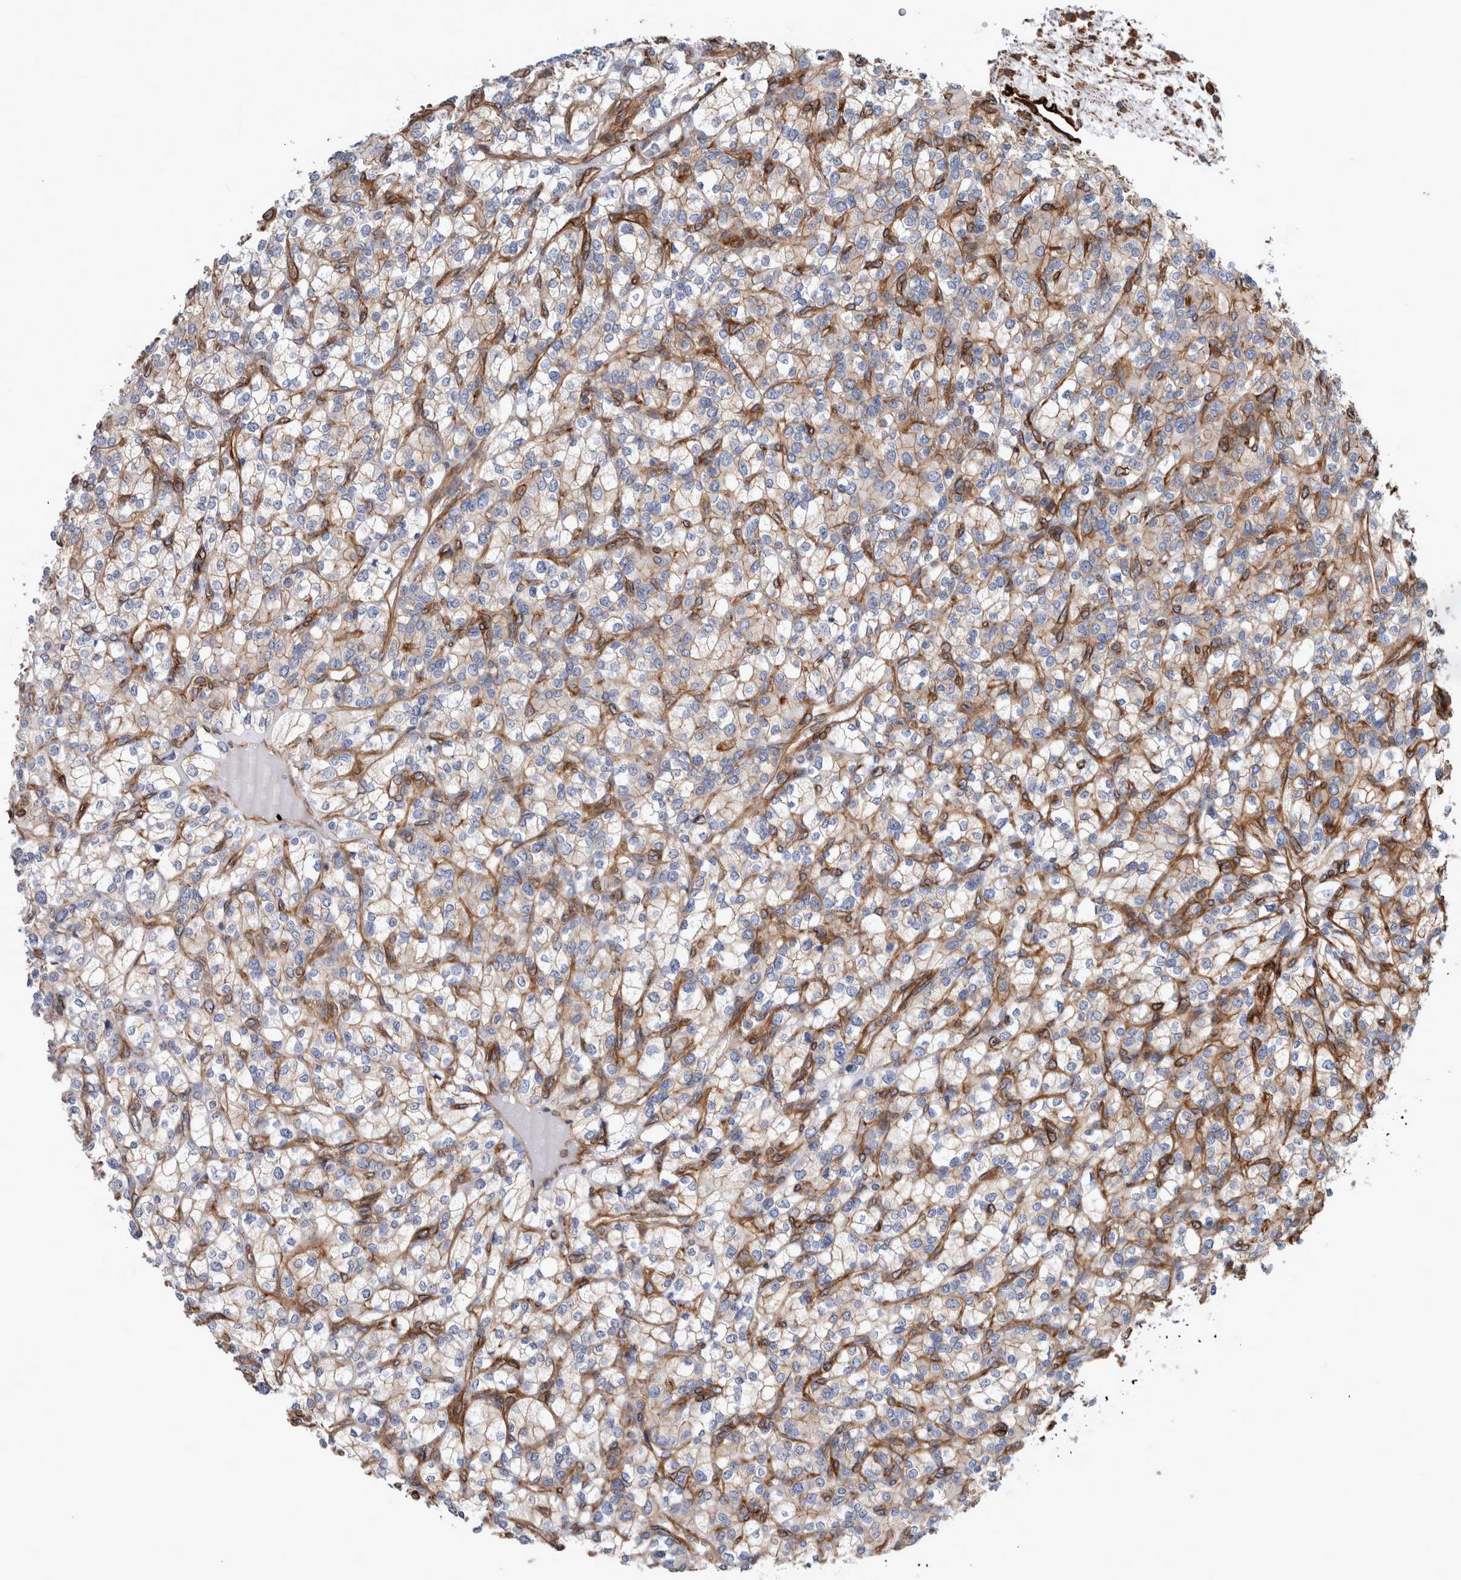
{"staining": {"intensity": "weak", "quantity": ">75%", "location": "cytoplasmic/membranous"}, "tissue": "renal cancer", "cell_type": "Tumor cells", "image_type": "cancer", "snomed": [{"axis": "morphology", "description": "Adenocarcinoma, NOS"}, {"axis": "topography", "description": "Kidney"}], "caption": "An IHC photomicrograph of tumor tissue is shown. Protein staining in brown labels weak cytoplasmic/membranous positivity in renal cancer within tumor cells. (Stains: DAB in brown, nuclei in blue, Microscopy: brightfield microscopy at high magnification).", "gene": "PLEC", "patient": {"sex": "male", "age": 77}}